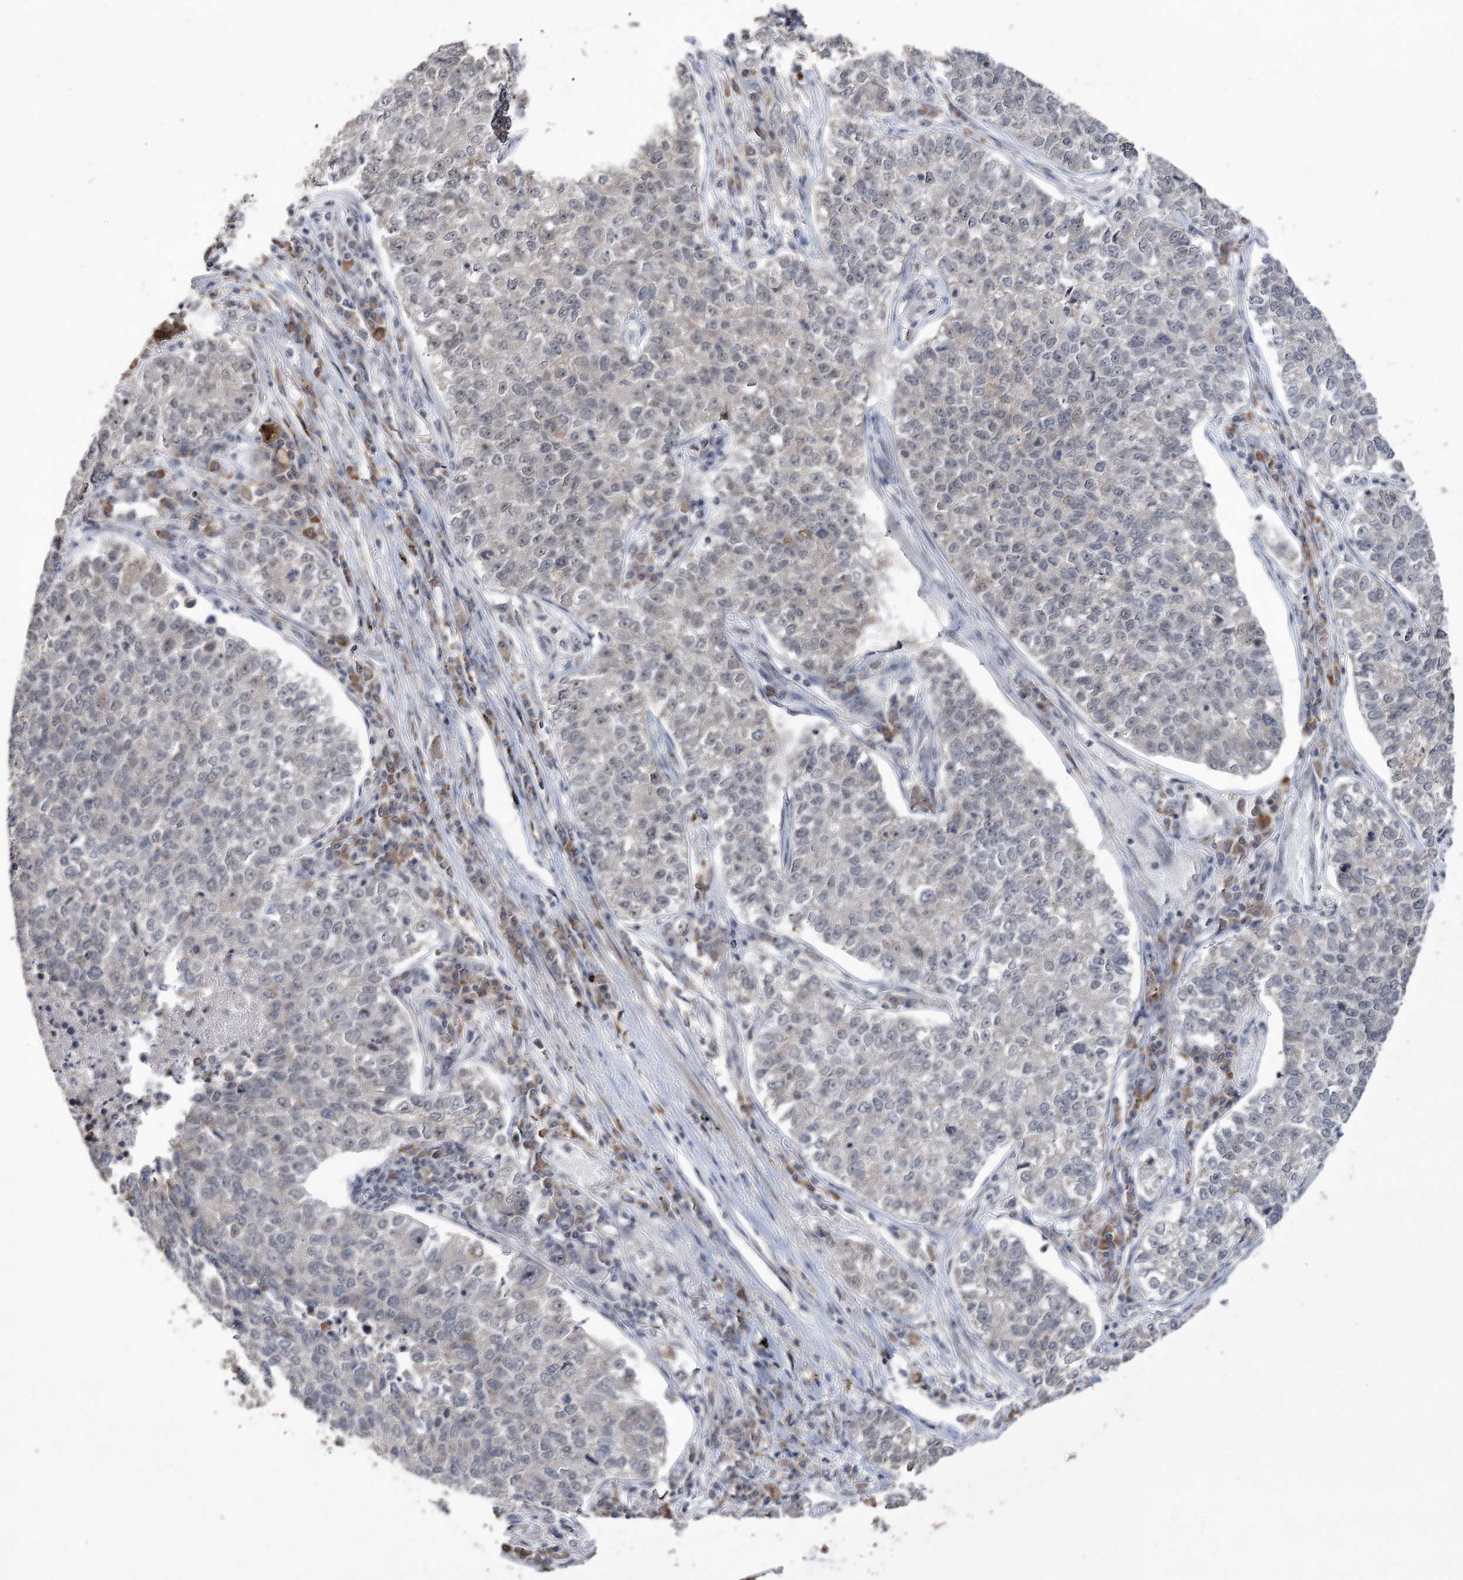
{"staining": {"intensity": "negative", "quantity": "none", "location": "none"}, "tissue": "lung cancer", "cell_type": "Tumor cells", "image_type": "cancer", "snomed": [{"axis": "morphology", "description": "Adenocarcinoma, NOS"}, {"axis": "topography", "description": "Lung"}], "caption": "Immunohistochemistry image of neoplastic tissue: lung cancer stained with DAB exhibits no significant protein staining in tumor cells.", "gene": "VGLL4", "patient": {"sex": "male", "age": 49}}